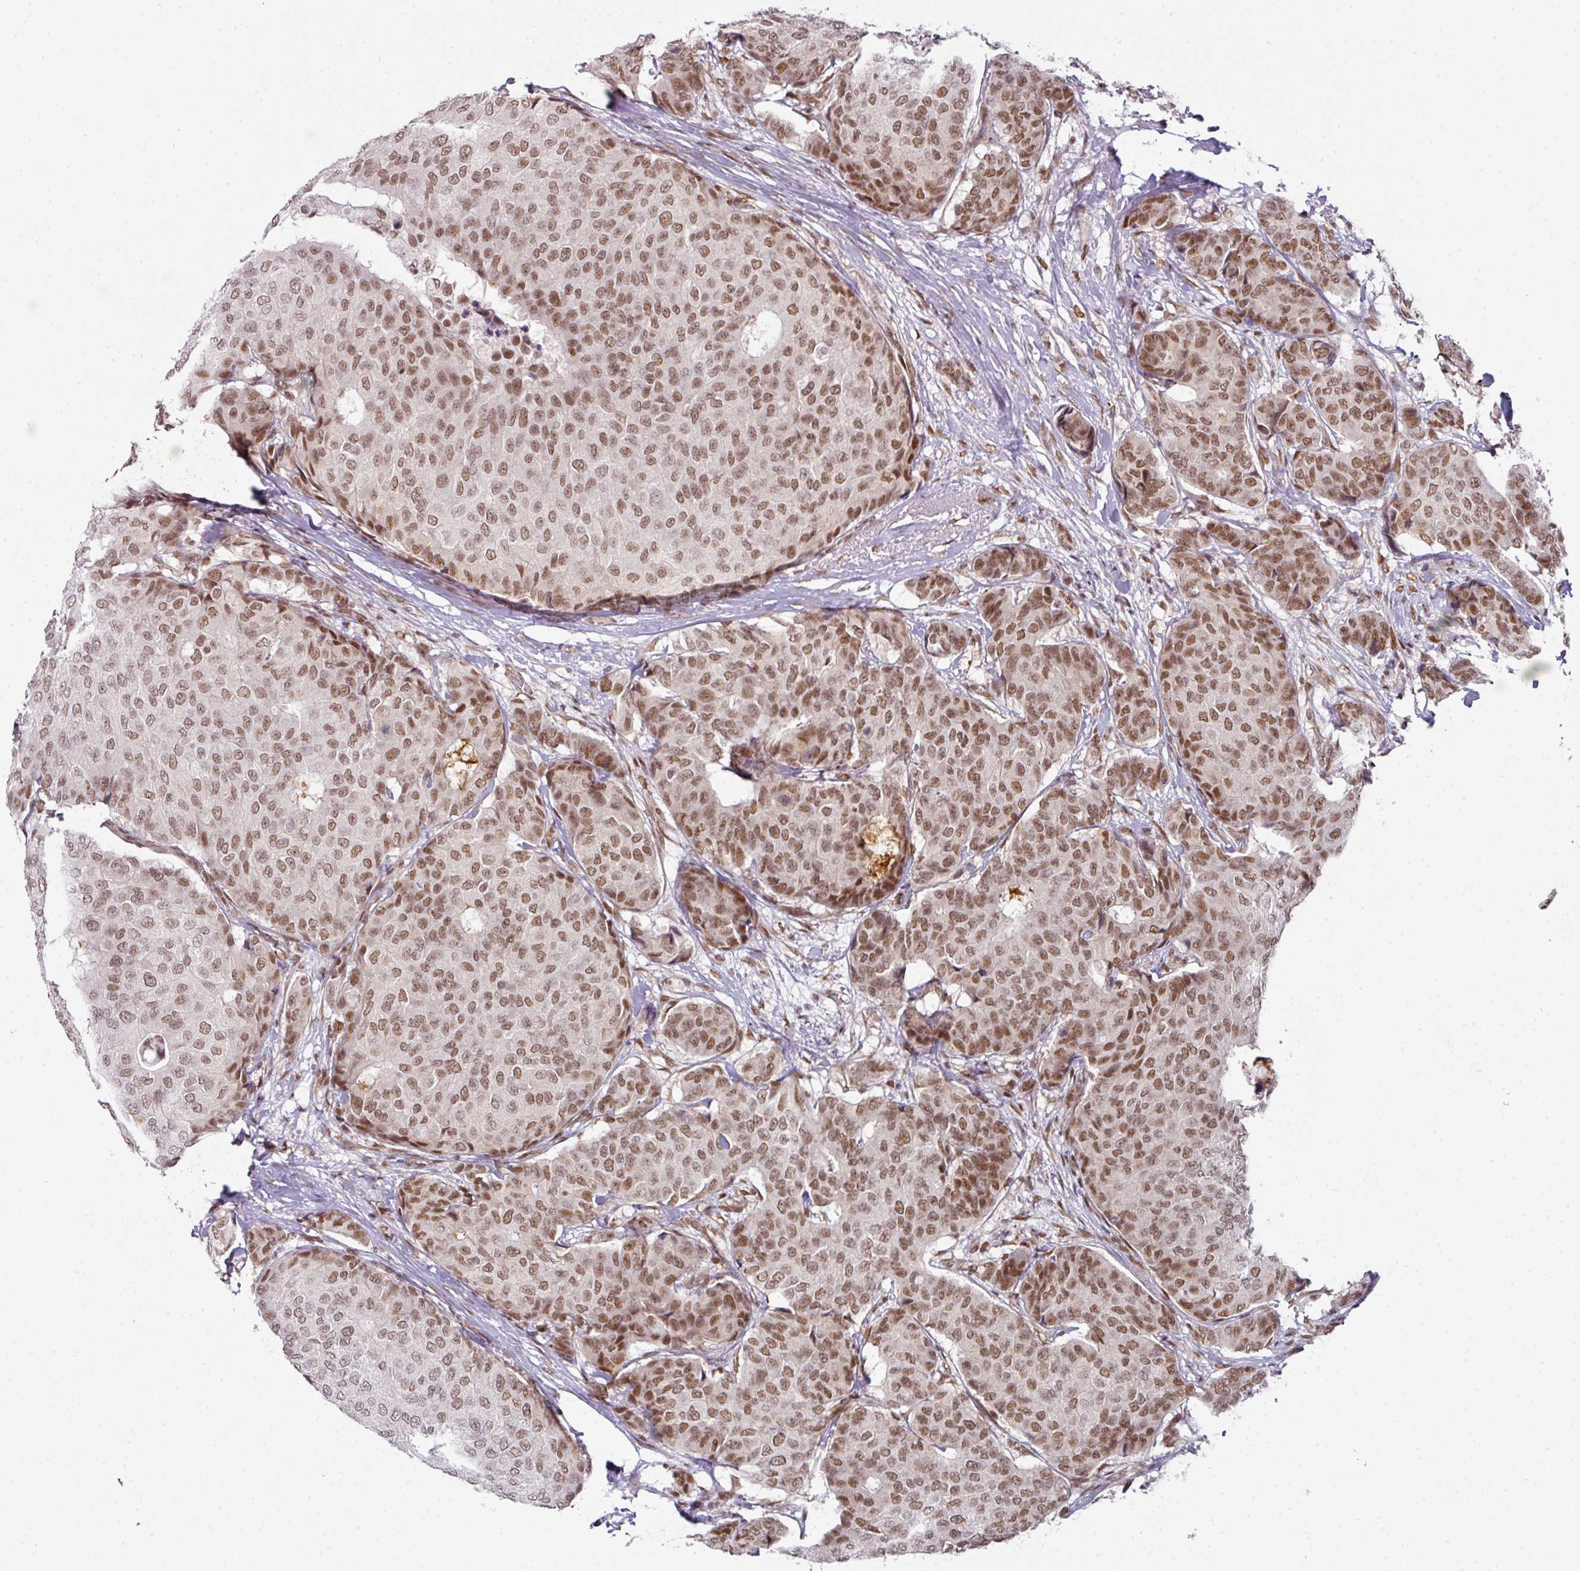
{"staining": {"intensity": "moderate", "quantity": ">75%", "location": "nuclear"}, "tissue": "breast cancer", "cell_type": "Tumor cells", "image_type": "cancer", "snomed": [{"axis": "morphology", "description": "Duct carcinoma"}, {"axis": "topography", "description": "Breast"}], "caption": "A photomicrograph of intraductal carcinoma (breast) stained for a protein reveals moderate nuclear brown staining in tumor cells. Immunohistochemistry stains the protein in brown and the nuclei are stained blue.", "gene": "NFYA", "patient": {"sex": "female", "age": 75}}